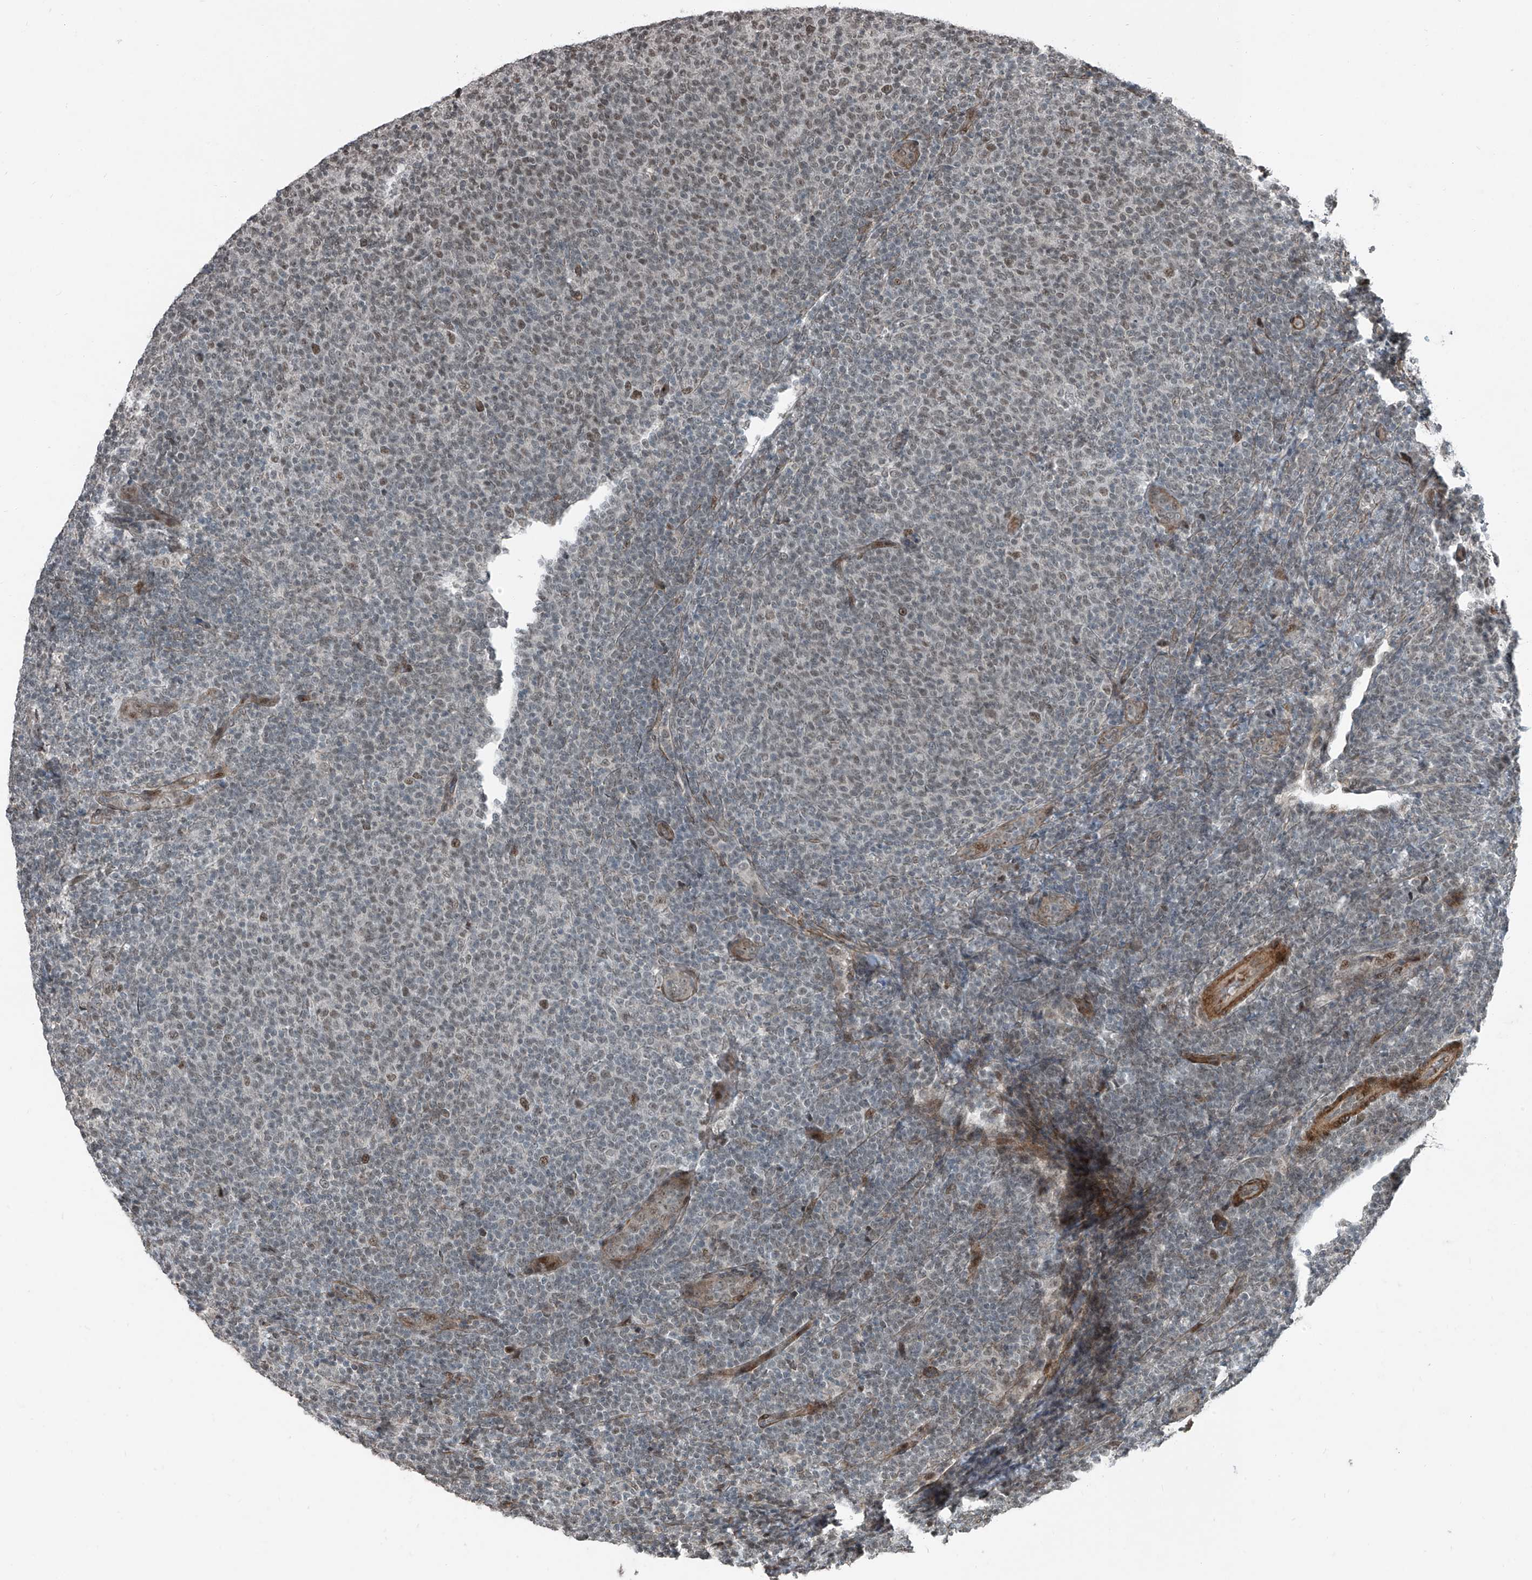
{"staining": {"intensity": "weak", "quantity": "25%-75%", "location": "nuclear"}, "tissue": "lymphoma", "cell_type": "Tumor cells", "image_type": "cancer", "snomed": [{"axis": "morphology", "description": "Malignant lymphoma, non-Hodgkin's type, Low grade"}, {"axis": "topography", "description": "Lymph node"}], "caption": "About 25%-75% of tumor cells in human lymphoma display weak nuclear protein positivity as visualized by brown immunohistochemical staining.", "gene": "ZNF570", "patient": {"sex": "male", "age": 66}}